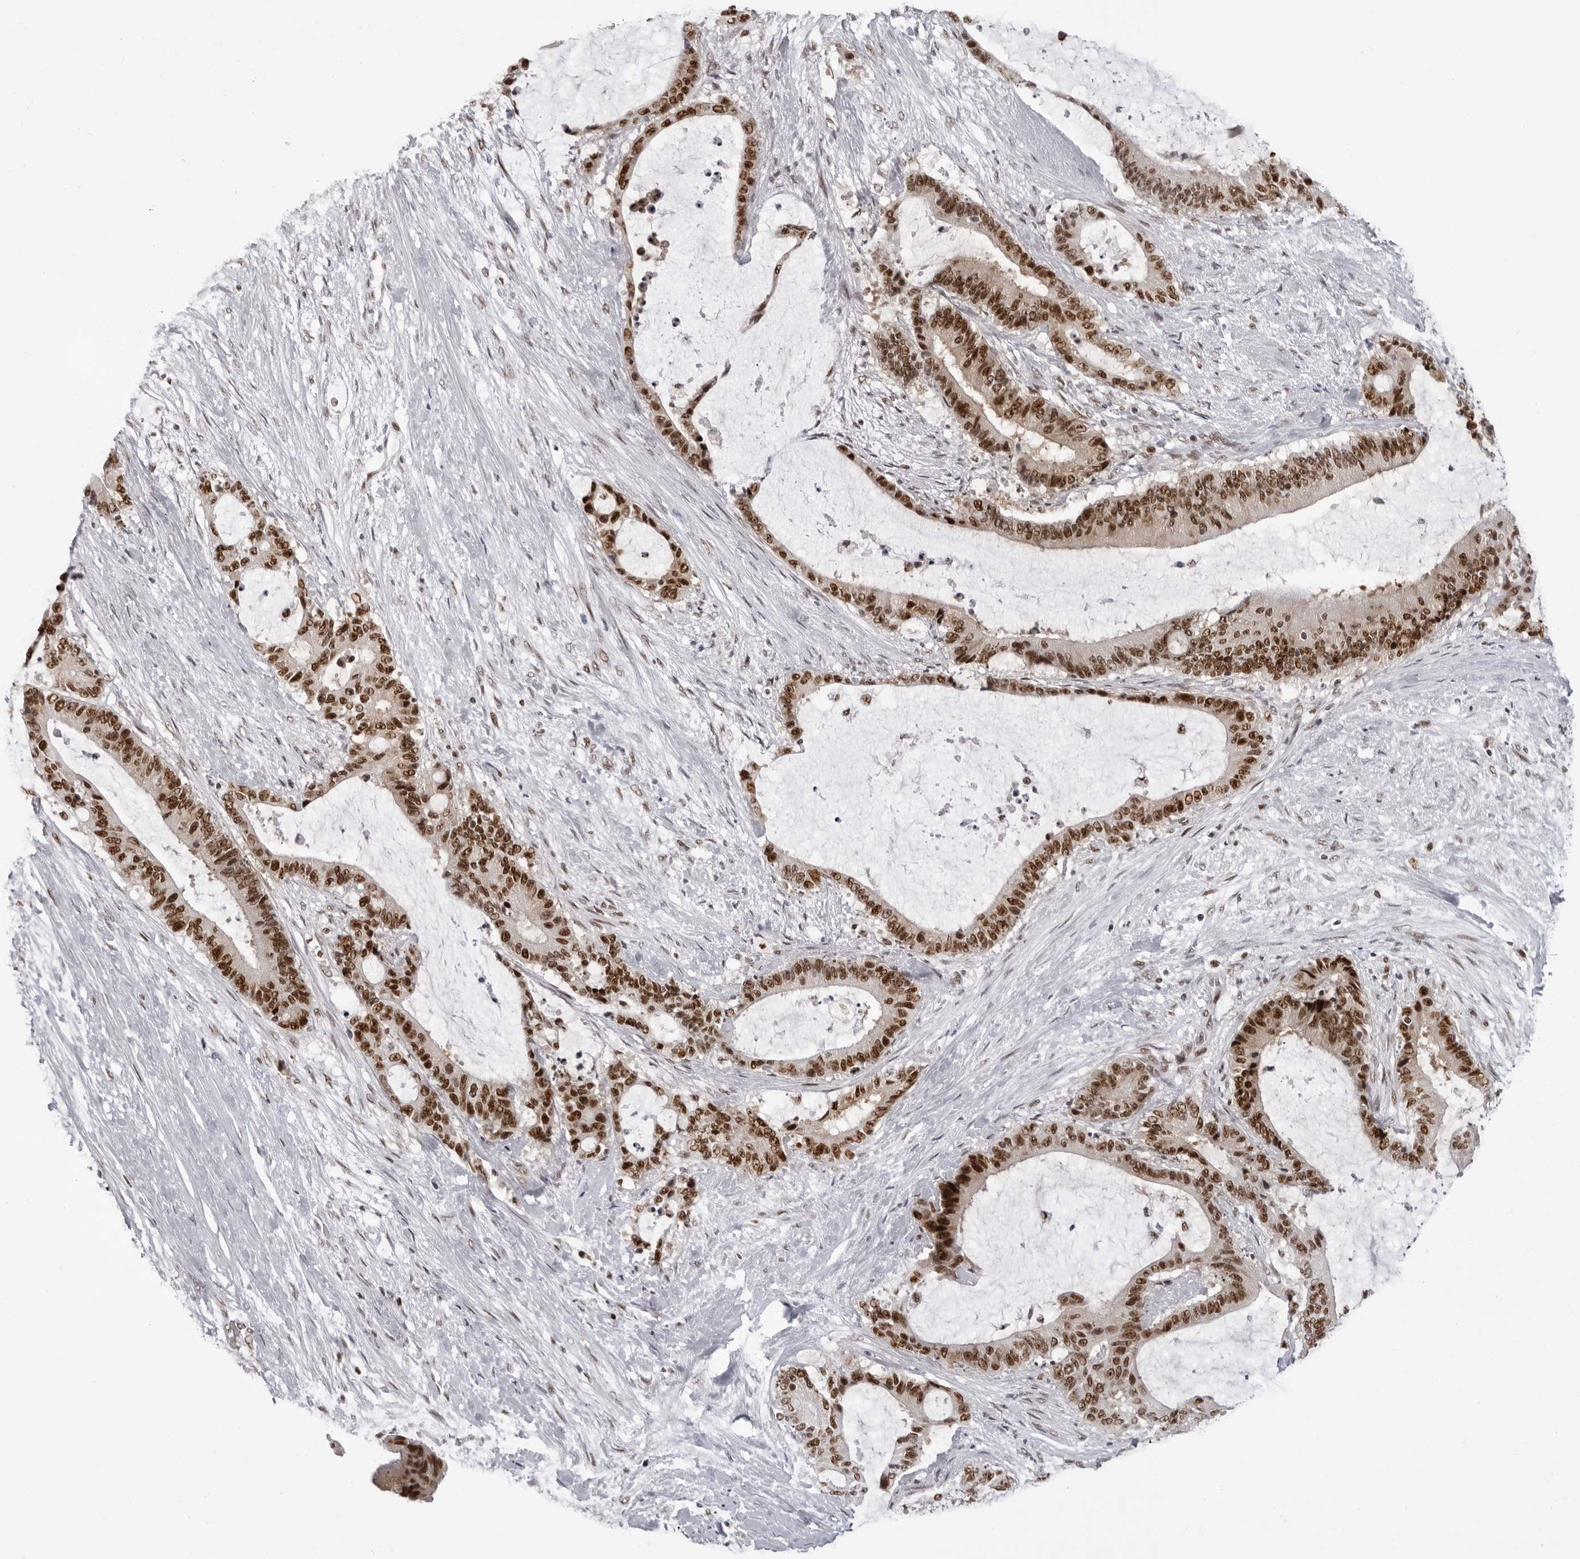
{"staining": {"intensity": "strong", "quantity": ">75%", "location": "nuclear"}, "tissue": "liver cancer", "cell_type": "Tumor cells", "image_type": "cancer", "snomed": [{"axis": "morphology", "description": "Normal tissue, NOS"}, {"axis": "morphology", "description": "Cholangiocarcinoma"}, {"axis": "topography", "description": "Liver"}, {"axis": "topography", "description": "Peripheral nerve tissue"}], "caption": "This is a histology image of immunohistochemistry (IHC) staining of cholangiocarcinoma (liver), which shows strong staining in the nuclear of tumor cells.", "gene": "HEXIM2", "patient": {"sex": "female", "age": 73}}